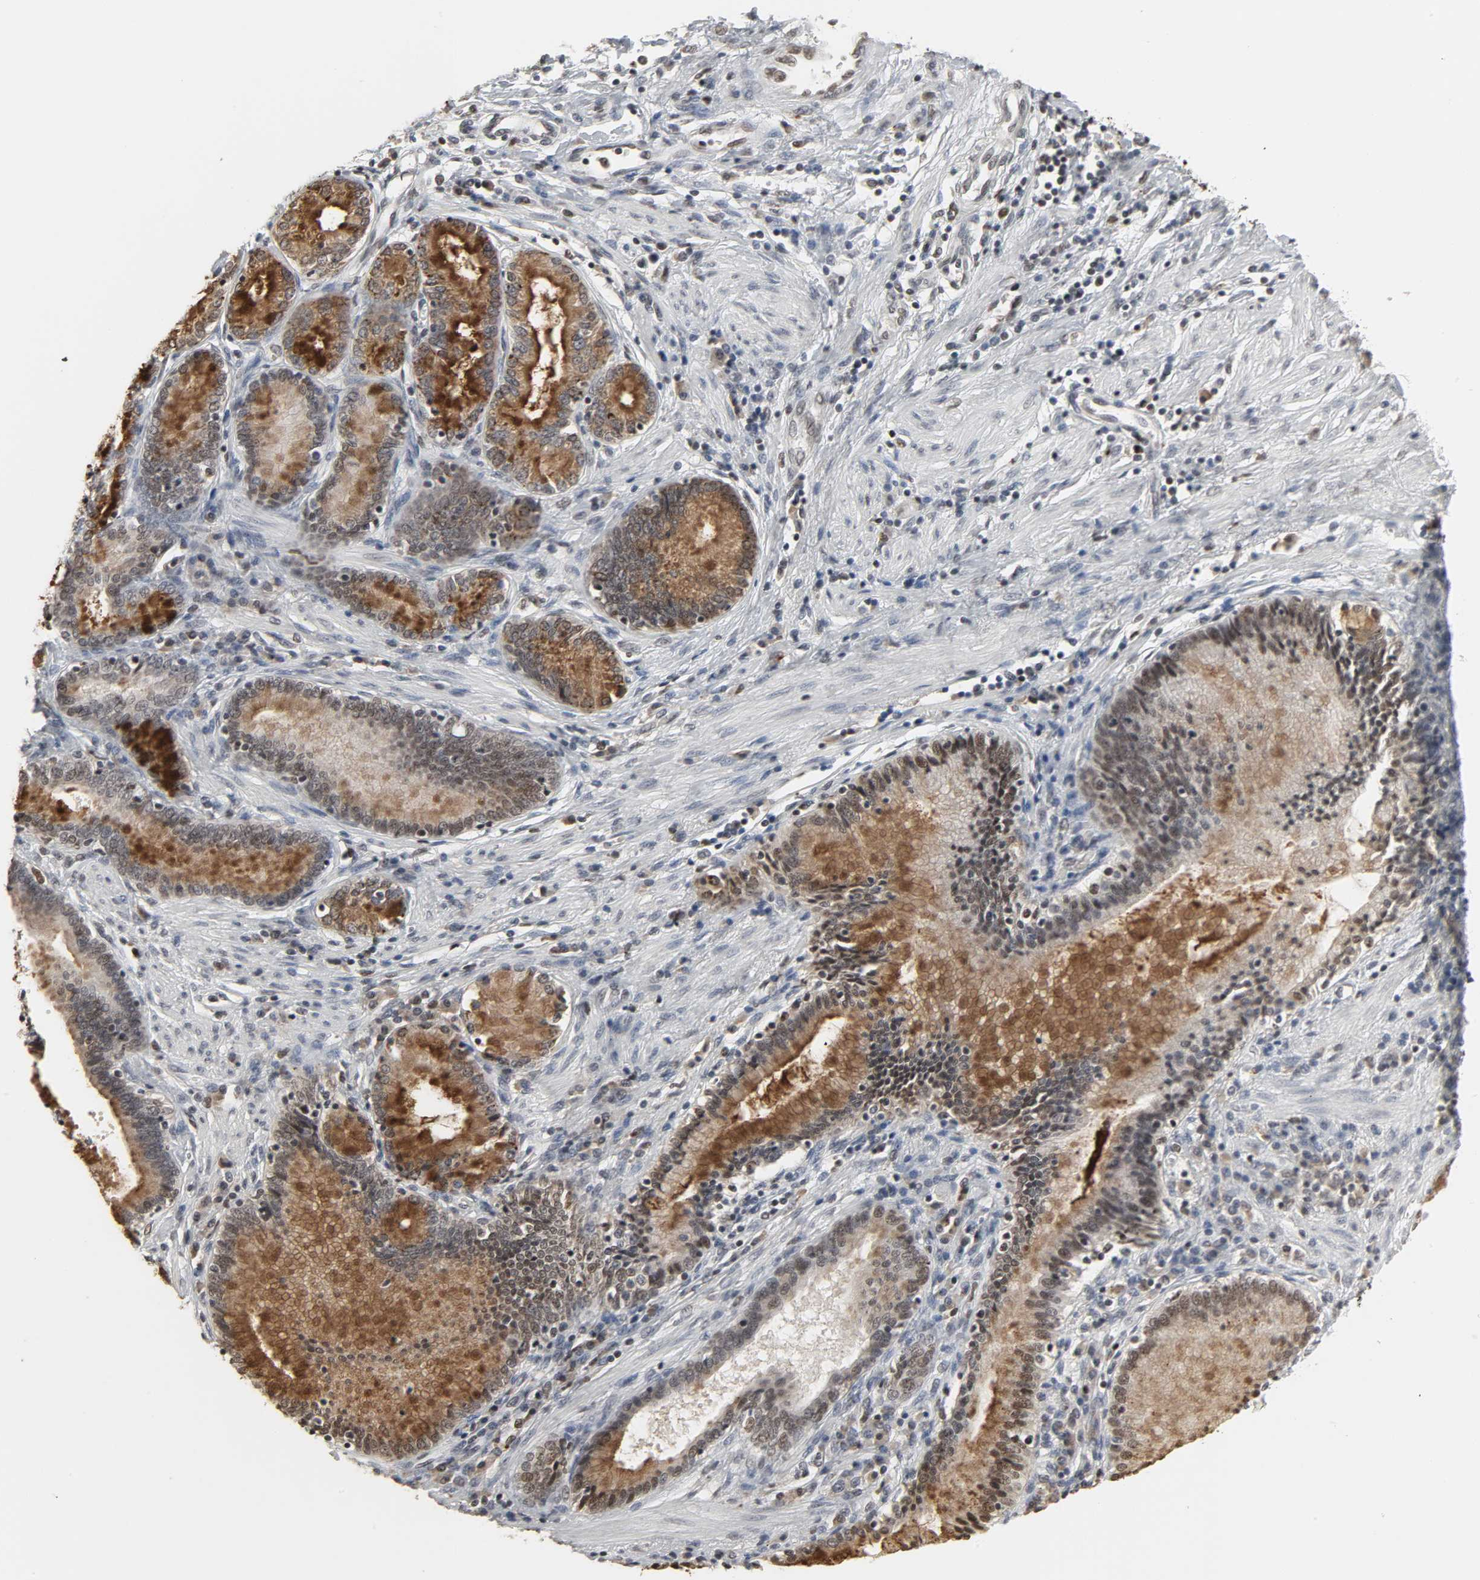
{"staining": {"intensity": "moderate", "quantity": ">75%", "location": "nuclear"}, "tissue": "pancreatic cancer", "cell_type": "Tumor cells", "image_type": "cancer", "snomed": [{"axis": "morphology", "description": "Adenocarcinoma, NOS"}, {"axis": "topography", "description": "Pancreas"}], "caption": "Immunohistochemistry (IHC) histopathology image of neoplastic tissue: human pancreatic adenocarcinoma stained using IHC reveals medium levels of moderate protein expression localized specifically in the nuclear of tumor cells, appearing as a nuclear brown color.", "gene": "DAZAP1", "patient": {"sex": "female", "age": 48}}